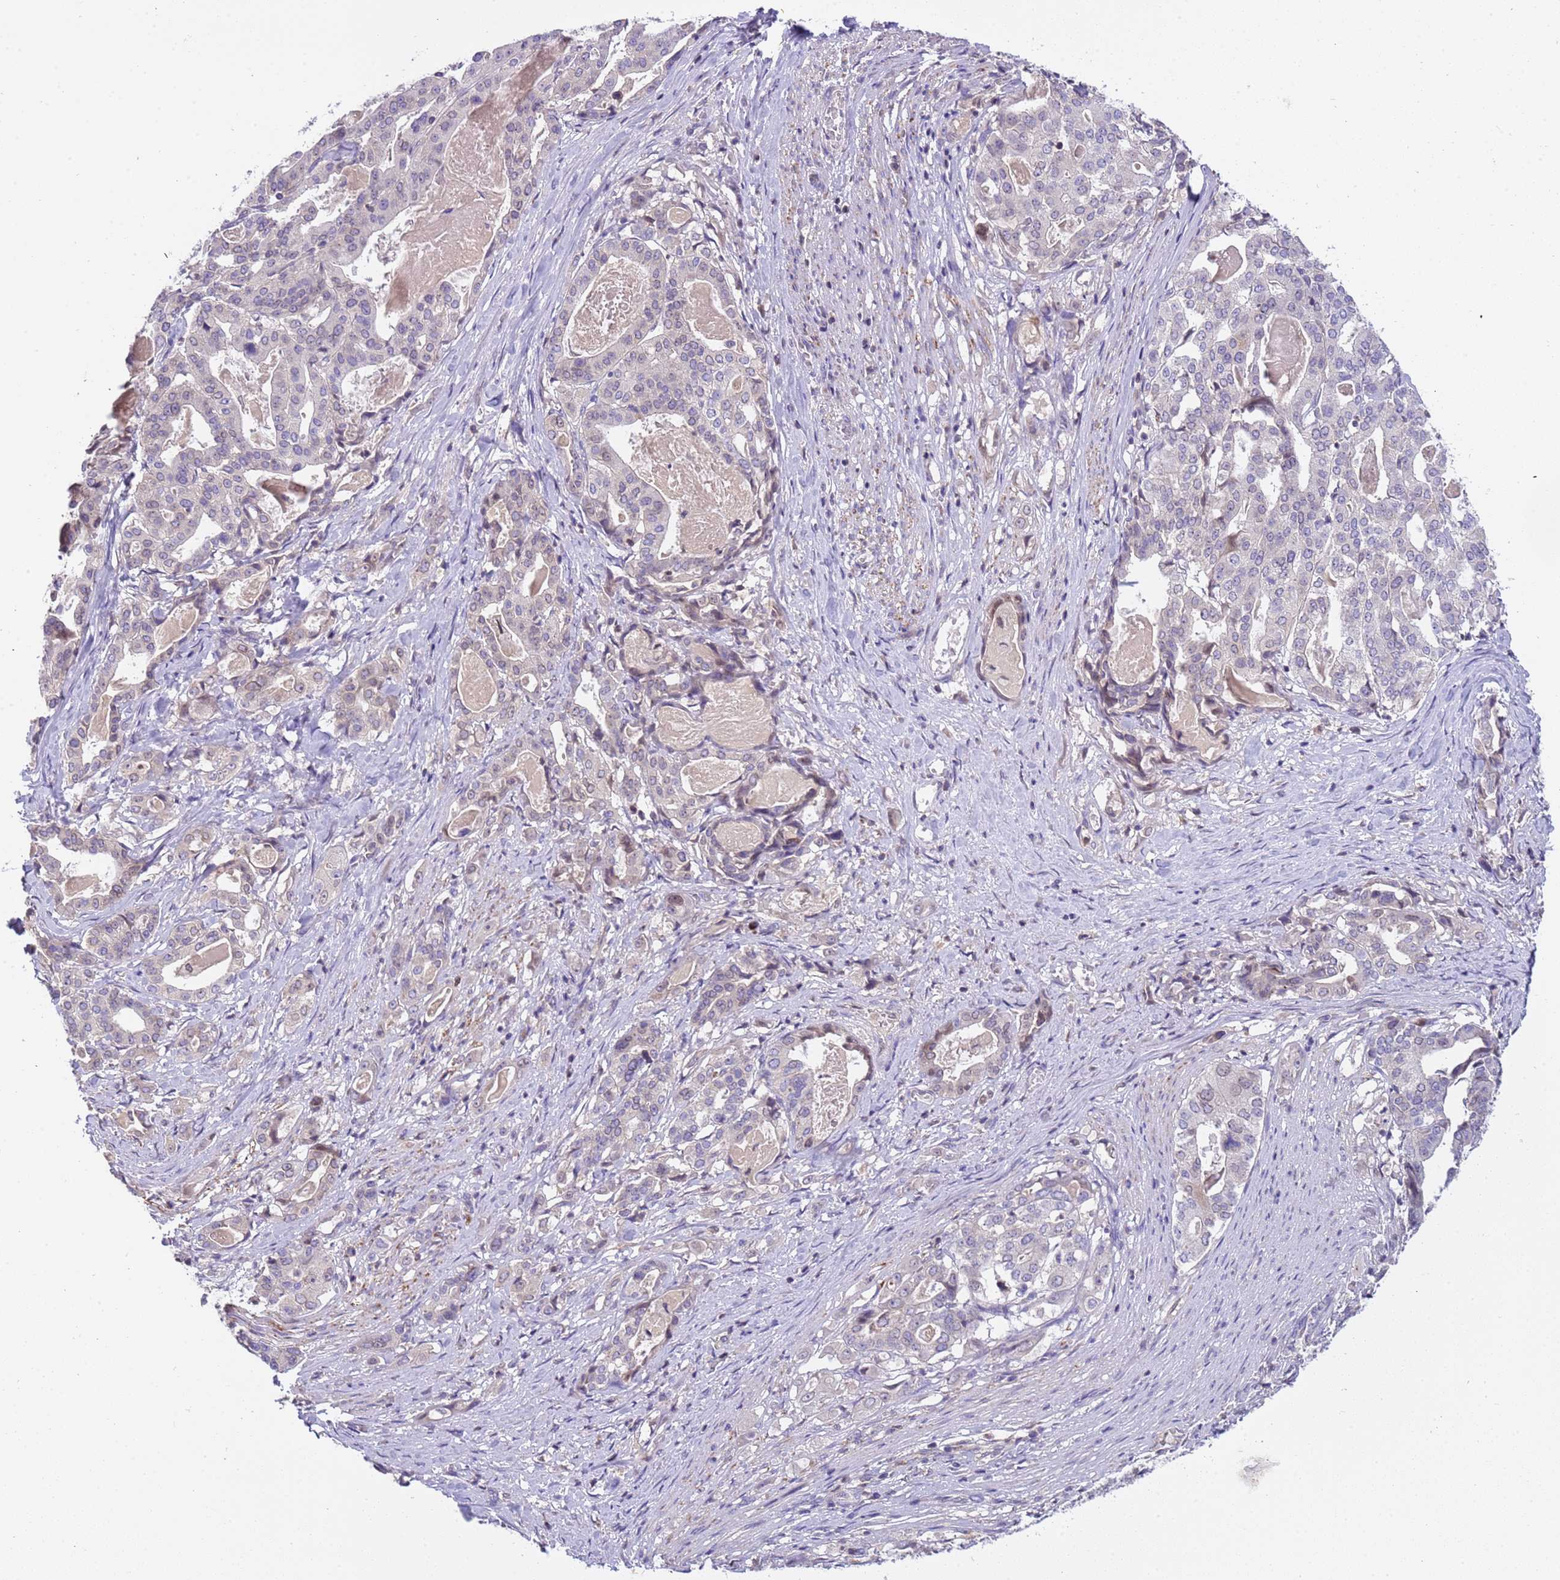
{"staining": {"intensity": "negative", "quantity": "none", "location": "none"}, "tissue": "stomach cancer", "cell_type": "Tumor cells", "image_type": "cancer", "snomed": [{"axis": "morphology", "description": "Adenocarcinoma, NOS"}, {"axis": "topography", "description": "Stomach"}], "caption": "Immunohistochemistry (IHC) histopathology image of neoplastic tissue: stomach cancer (adenocarcinoma) stained with DAB (3,3'-diaminobenzidine) reveals no significant protein expression in tumor cells.", "gene": "PLCXD3", "patient": {"sex": "male", "age": 48}}